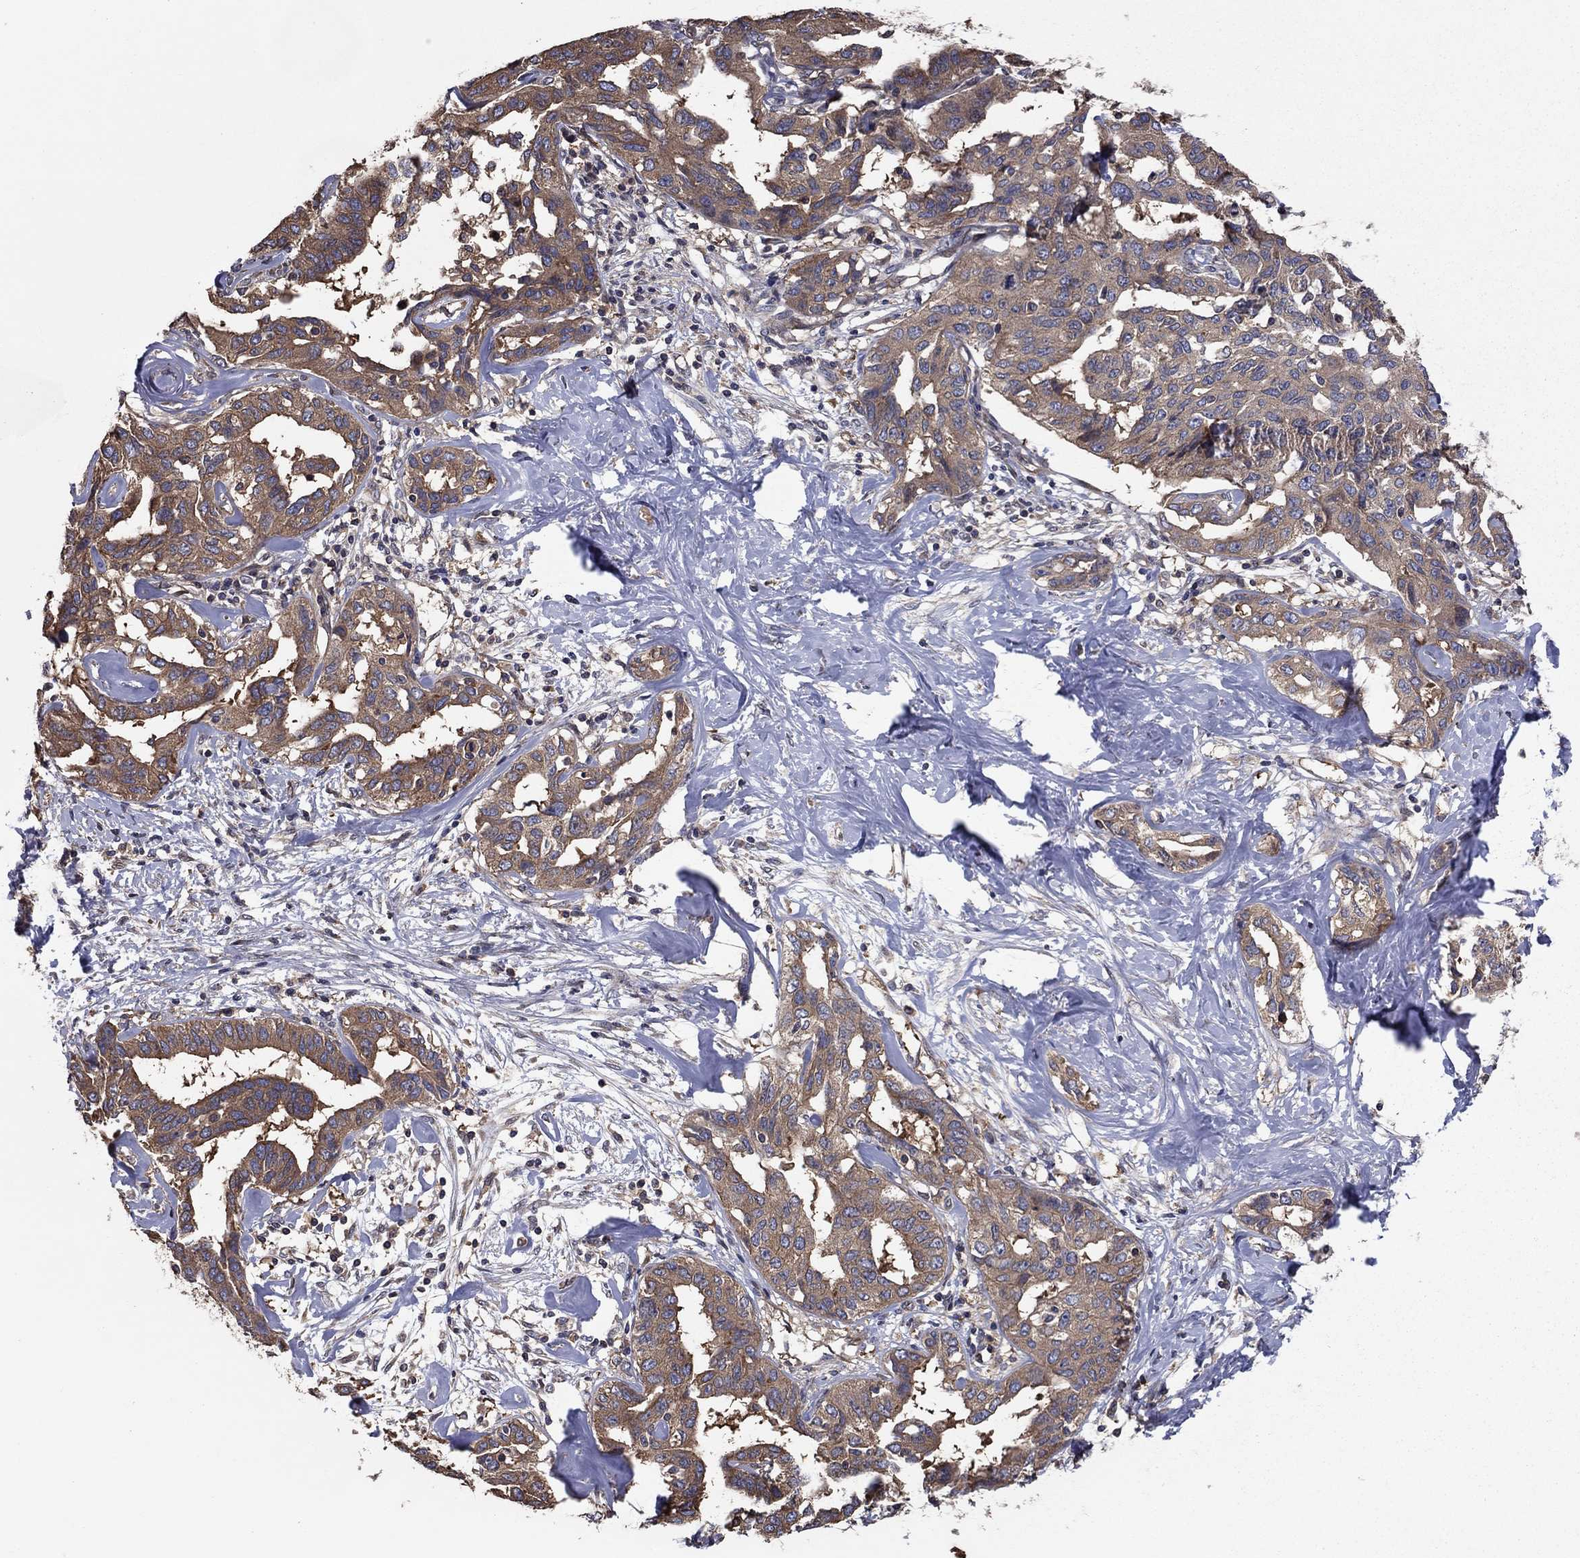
{"staining": {"intensity": "moderate", "quantity": "<25%", "location": "cytoplasmic/membranous"}, "tissue": "liver cancer", "cell_type": "Tumor cells", "image_type": "cancer", "snomed": [{"axis": "morphology", "description": "Cholangiocarcinoma"}, {"axis": "topography", "description": "Liver"}], "caption": "DAB (3,3'-diaminobenzidine) immunohistochemical staining of human liver cancer (cholangiocarcinoma) displays moderate cytoplasmic/membranous protein expression in approximately <25% of tumor cells.", "gene": "BABAM2", "patient": {"sex": "male", "age": 59}}